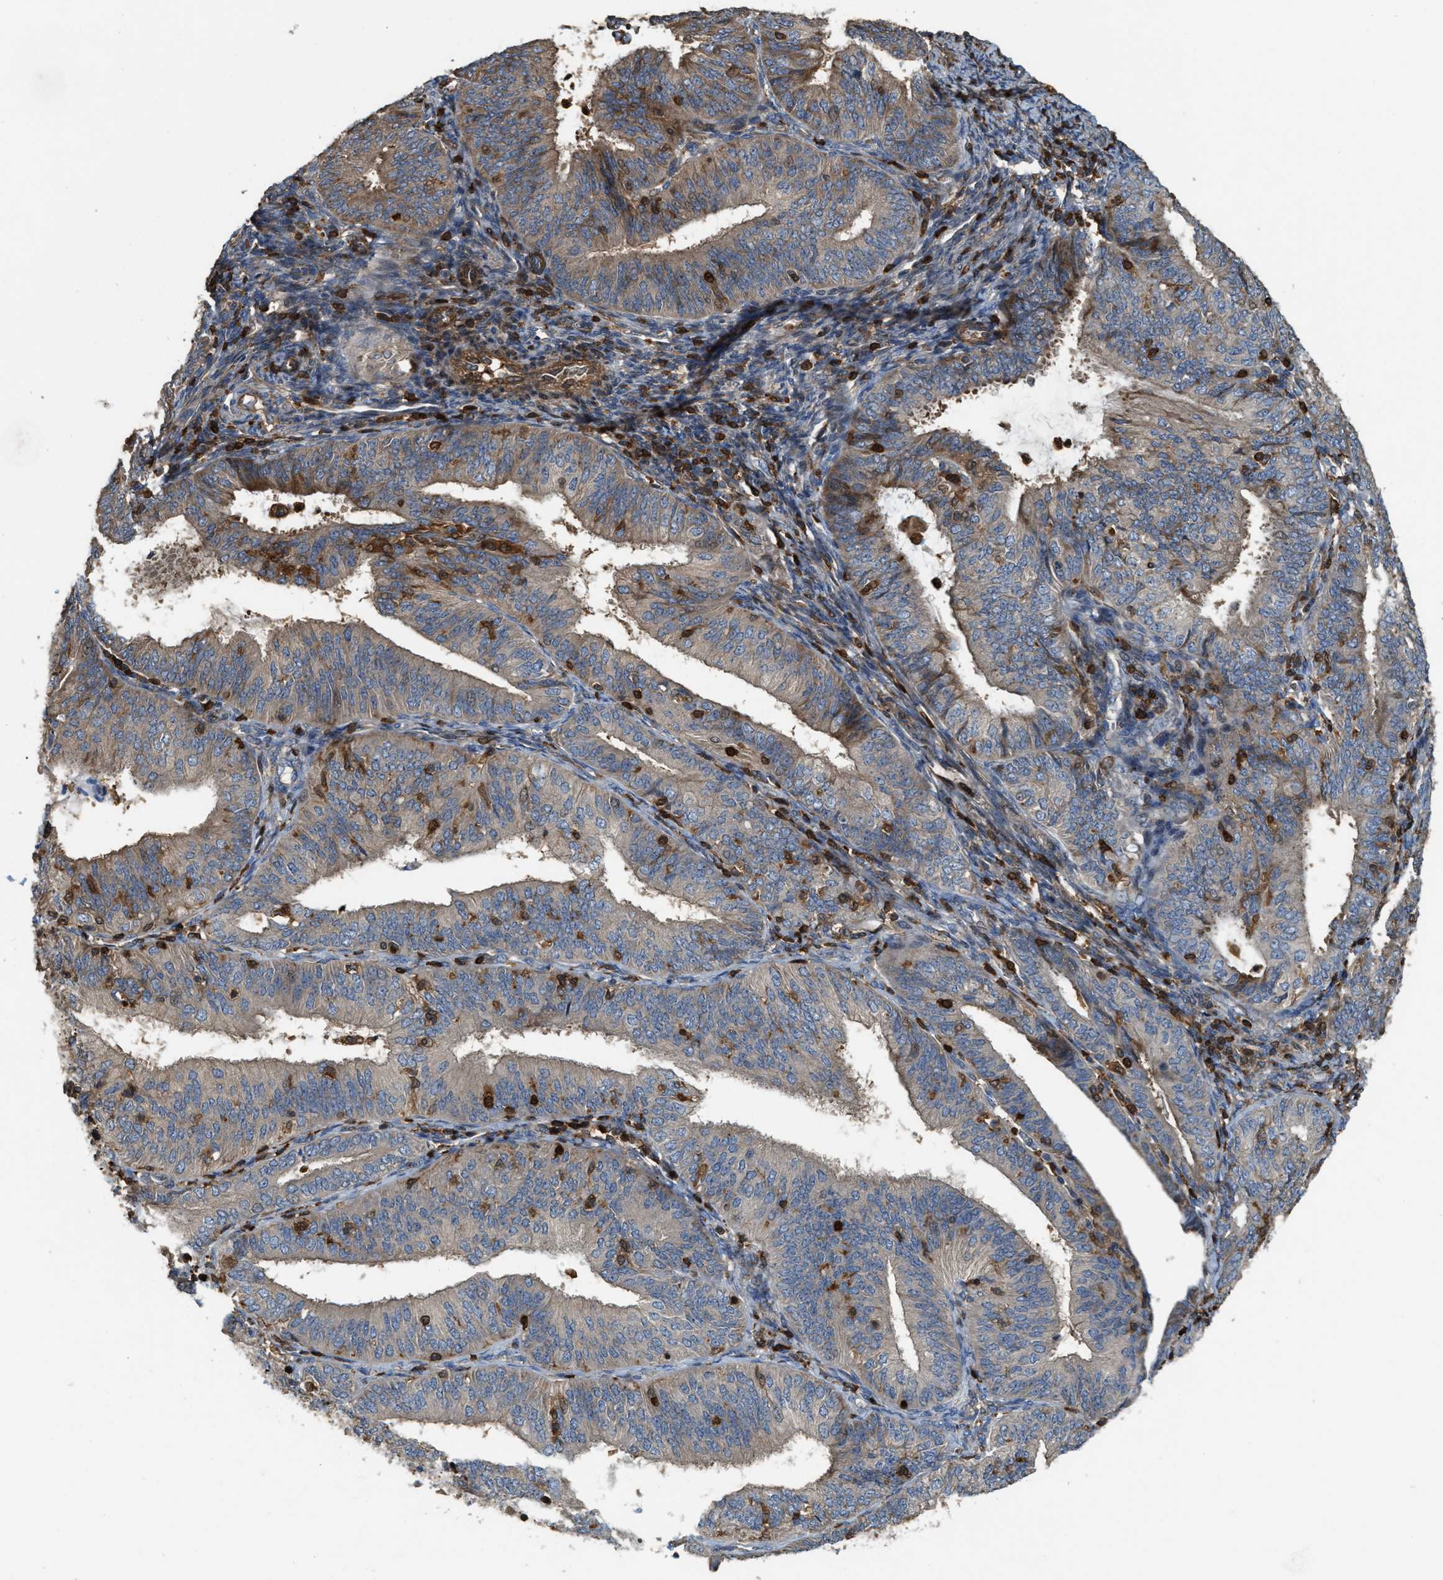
{"staining": {"intensity": "moderate", "quantity": "25%-75%", "location": "cytoplasmic/membranous"}, "tissue": "endometrial cancer", "cell_type": "Tumor cells", "image_type": "cancer", "snomed": [{"axis": "morphology", "description": "Adenocarcinoma, NOS"}, {"axis": "topography", "description": "Endometrium"}], "caption": "Endometrial adenocarcinoma stained with a protein marker shows moderate staining in tumor cells.", "gene": "SERPINB5", "patient": {"sex": "female", "age": 58}}